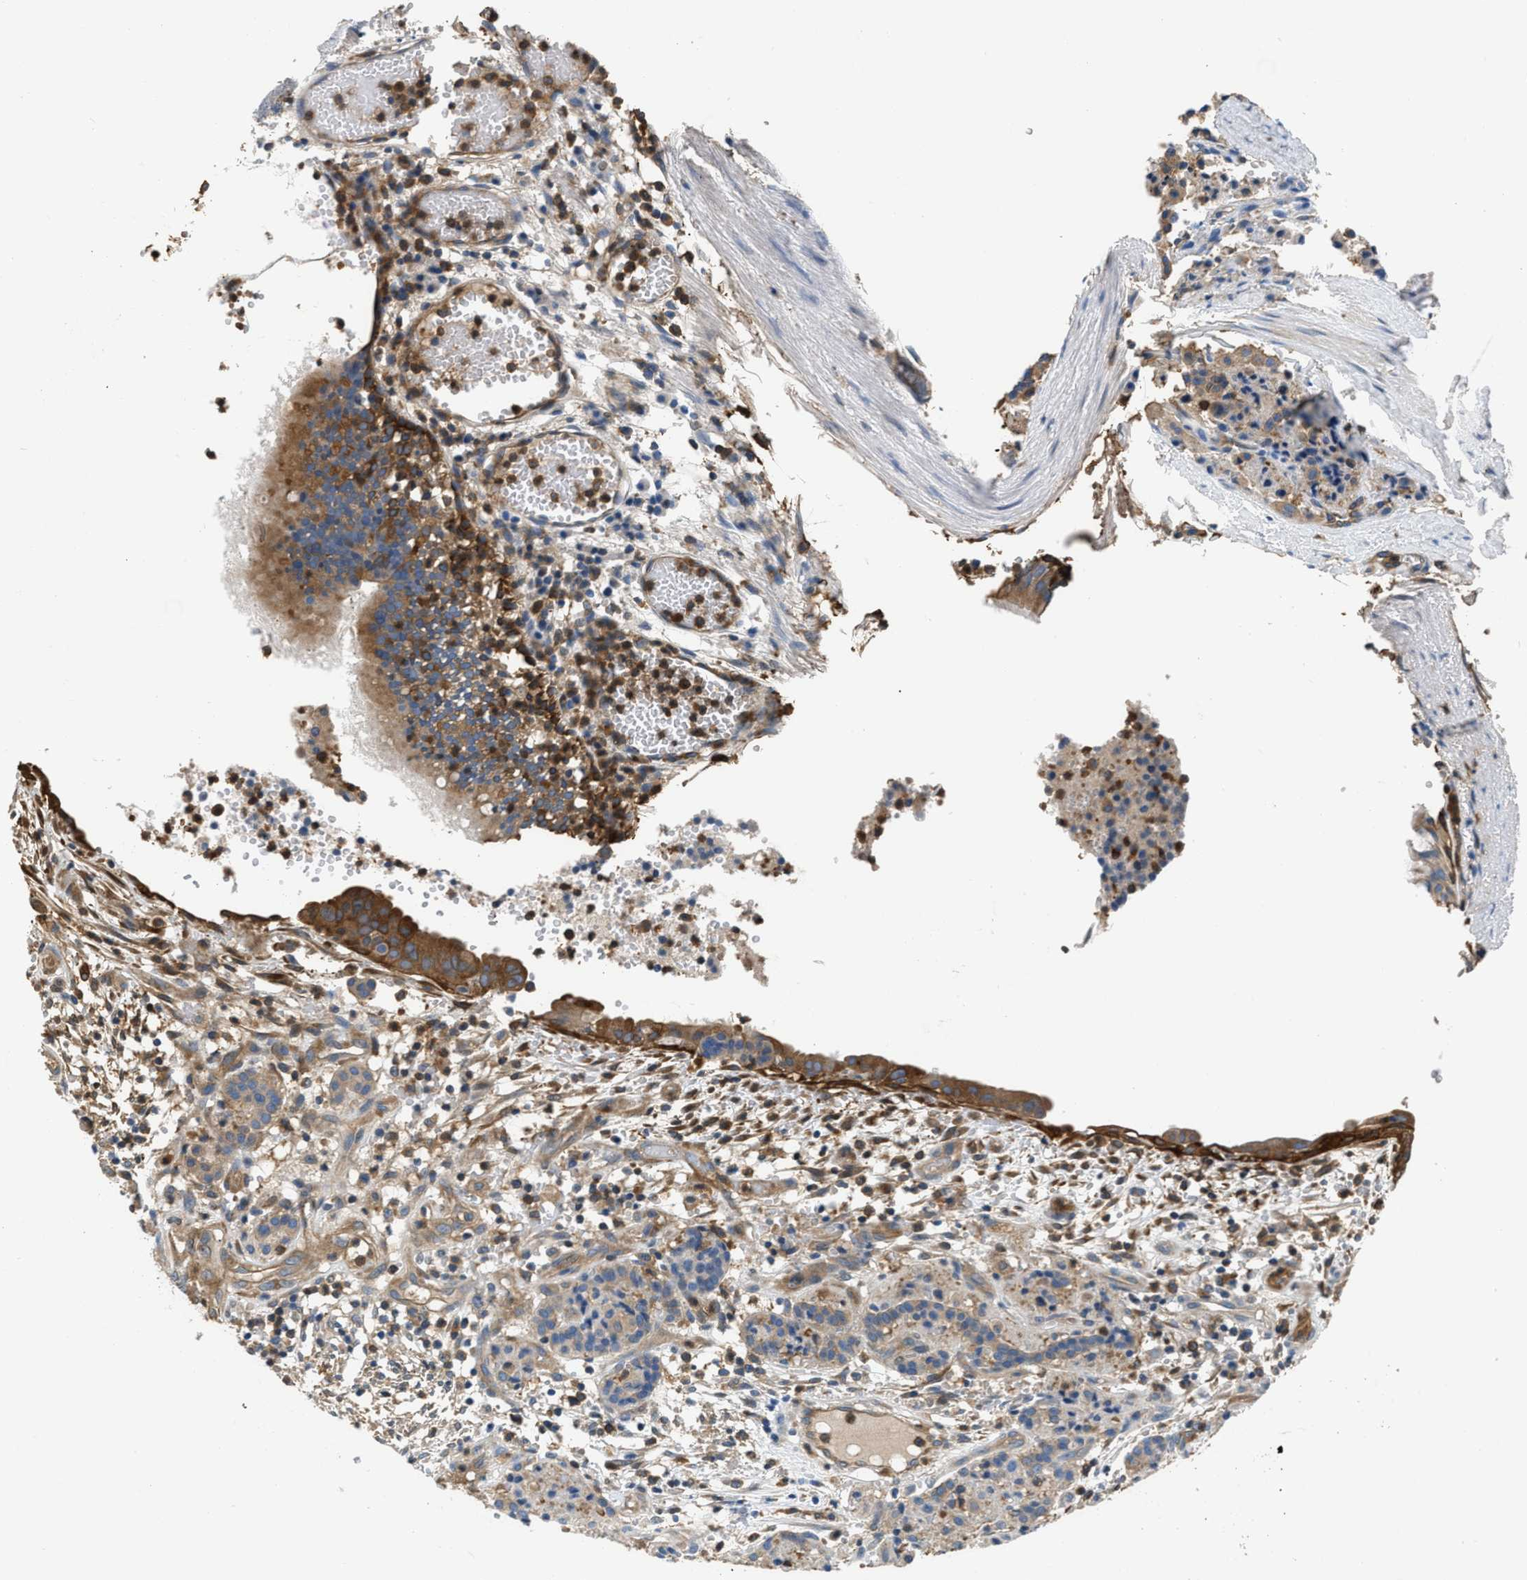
{"staining": {"intensity": "weak", "quantity": ">75%", "location": "cytoplasmic/membranous"}, "tissue": "carcinoid", "cell_type": "Tumor cells", "image_type": "cancer", "snomed": [{"axis": "morphology", "description": "Carcinoid, malignant, NOS"}, {"axis": "topography", "description": "Lung"}], "caption": "High-magnification brightfield microscopy of malignant carcinoid stained with DAB (brown) and counterstained with hematoxylin (blue). tumor cells exhibit weak cytoplasmic/membranous expression is seen in approximately>75% of cells.", "gene": "PKM", "patient": {"sex": "male", "age": 30}}